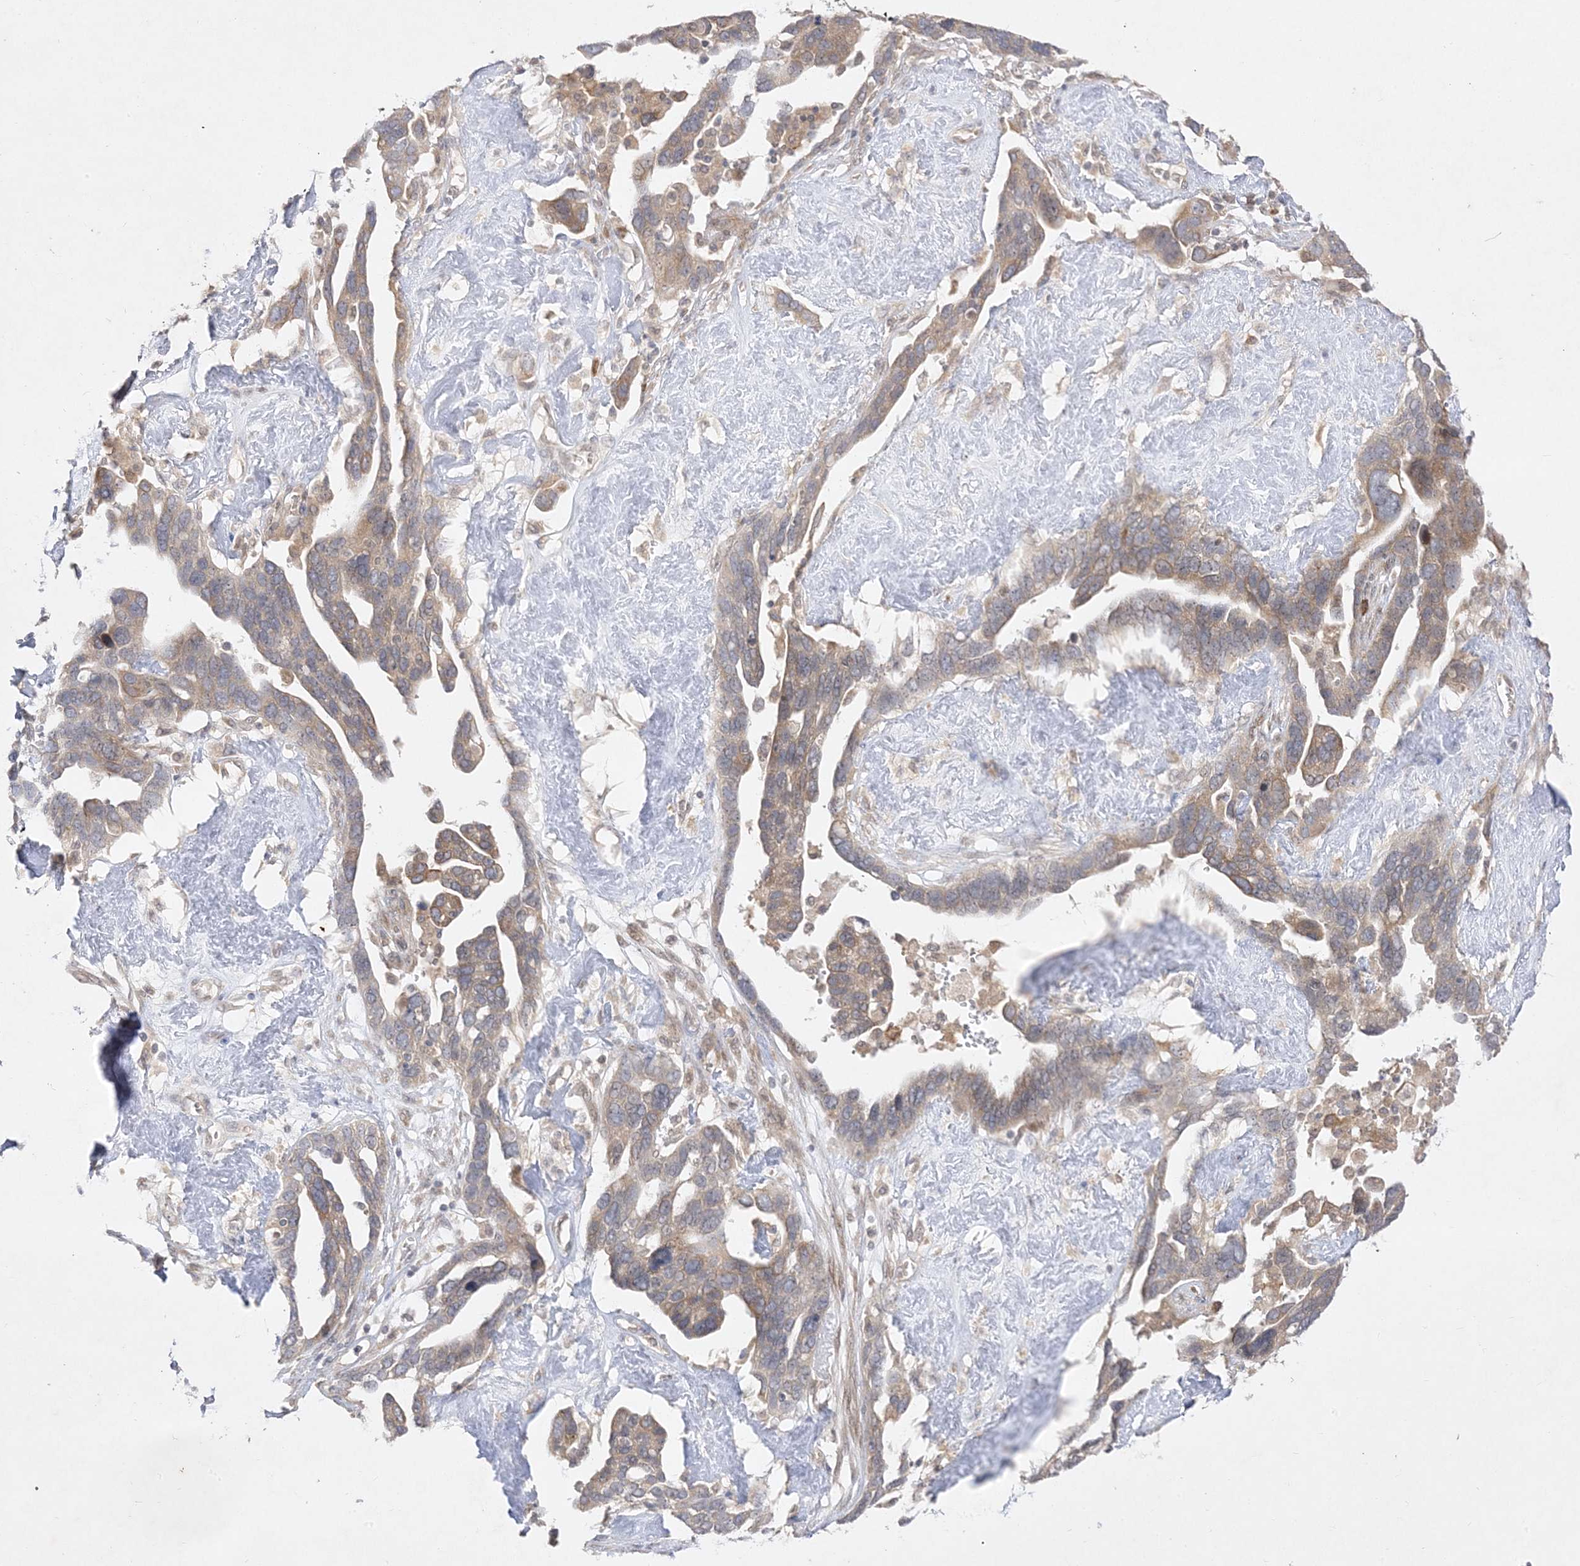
{"staining": {"intensity": "weak", "quantity": "25%-75%", "location": "cytoplasmic/membranous"}, "tissue": "ovarian cancer", "cell_type": "Tumor cells", "image_type": "cancer", "snomed": [{"axis": "morphology", "description": "Cystadenocarcinoma, serous, NOS"}, {"axis": "topography", "description": "Ovary"}], "caption": "Protein positivity by IHC displays weak cytoplasmic/membranous staining in about 25%-75% of tumor cells in ovarian cancer (serous cystadenocarcinoma).", "gene": "C2CD2", "patient": {"sex": "female", "age": 54}}